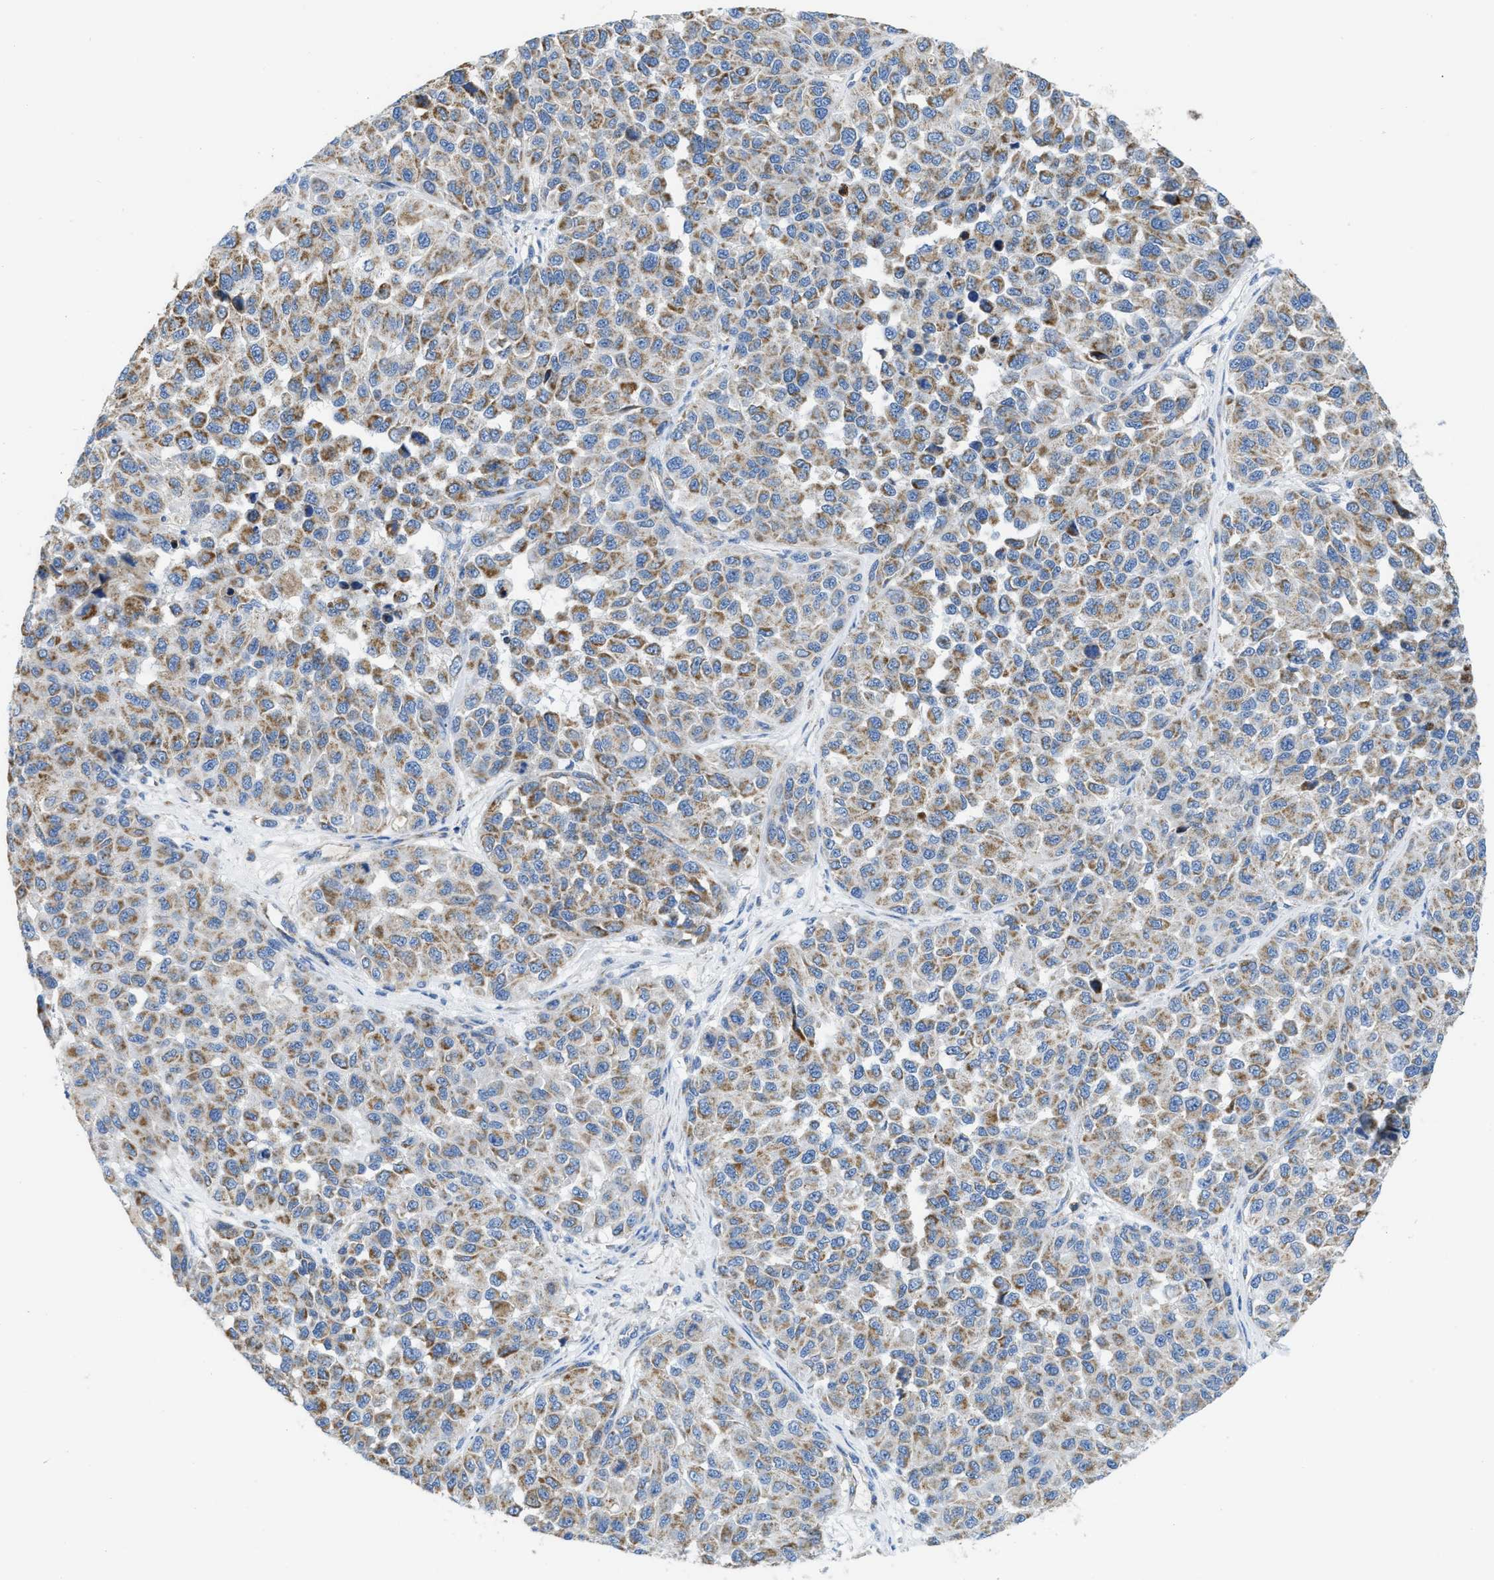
{"staining": {"intensity": "weak", "quantity": ">75%", "location": "cytoplasmic/membranous"}, "tissue": "melanoma", "cell_type": "Tumor cells", "image_type": "cancer", "snomed": [{"axis": "morphology", "description": "Malignant melanoma, NOS"}, {"axis": "topography", "description": "Skin"}], "caption": "DAB immunohistochemical staining of human melanoma demonstrates weak cytoplasmic/membranous protein expression in about >75% of tumor cells. (Stains: DAB in brown, nuclei in blue, Microscopy: brightfield microscopy at high magnification).", "gene": "SLC25A13", "patient": {"sex": "male", "age": 62}}